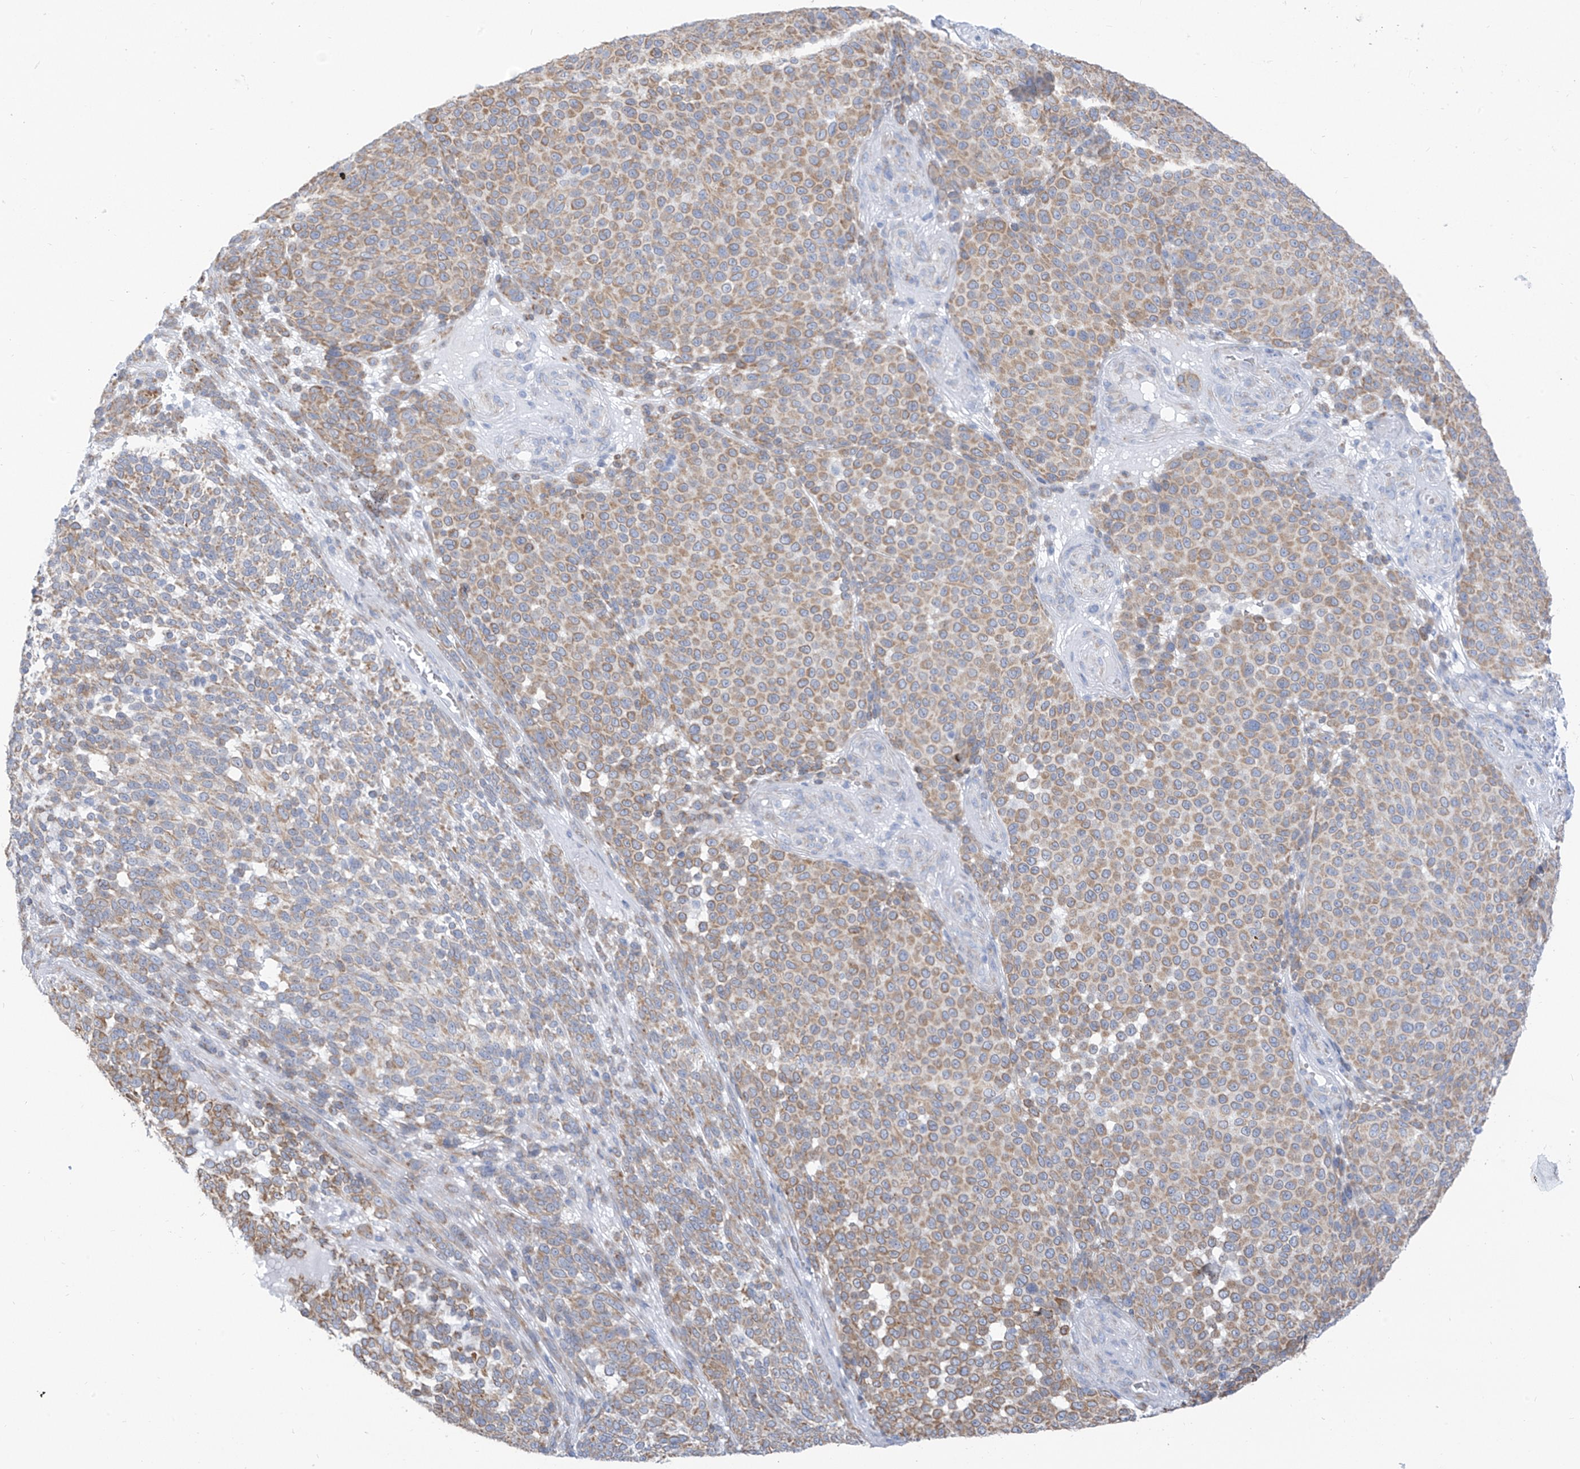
{"staining": {"intensity": "moderate", "quantity": ">75%", "location": "cytoplasmic/membranous"}, "tissue": "melanoma", "cell_type": "Tumor cells", "image_type": "cancer", "snomed": [{"axis": "morphology", "description": "Malignant melanoma, NOS"}, {"axis": "topography", "description": "Skin"}], "caption": "Immunohistochemical staining of melanoma reveals moderate cytoplasmic/membranous protein positivity in about >75% of tumor cells. Using DAB (3,3'-diaminobenzidine) (brown) and hematoxylin (blue) stains, captured at high magnification using brightfield microscopy.", "gene": "RCN2", "patient": {"sex": "male", "age": 49}}